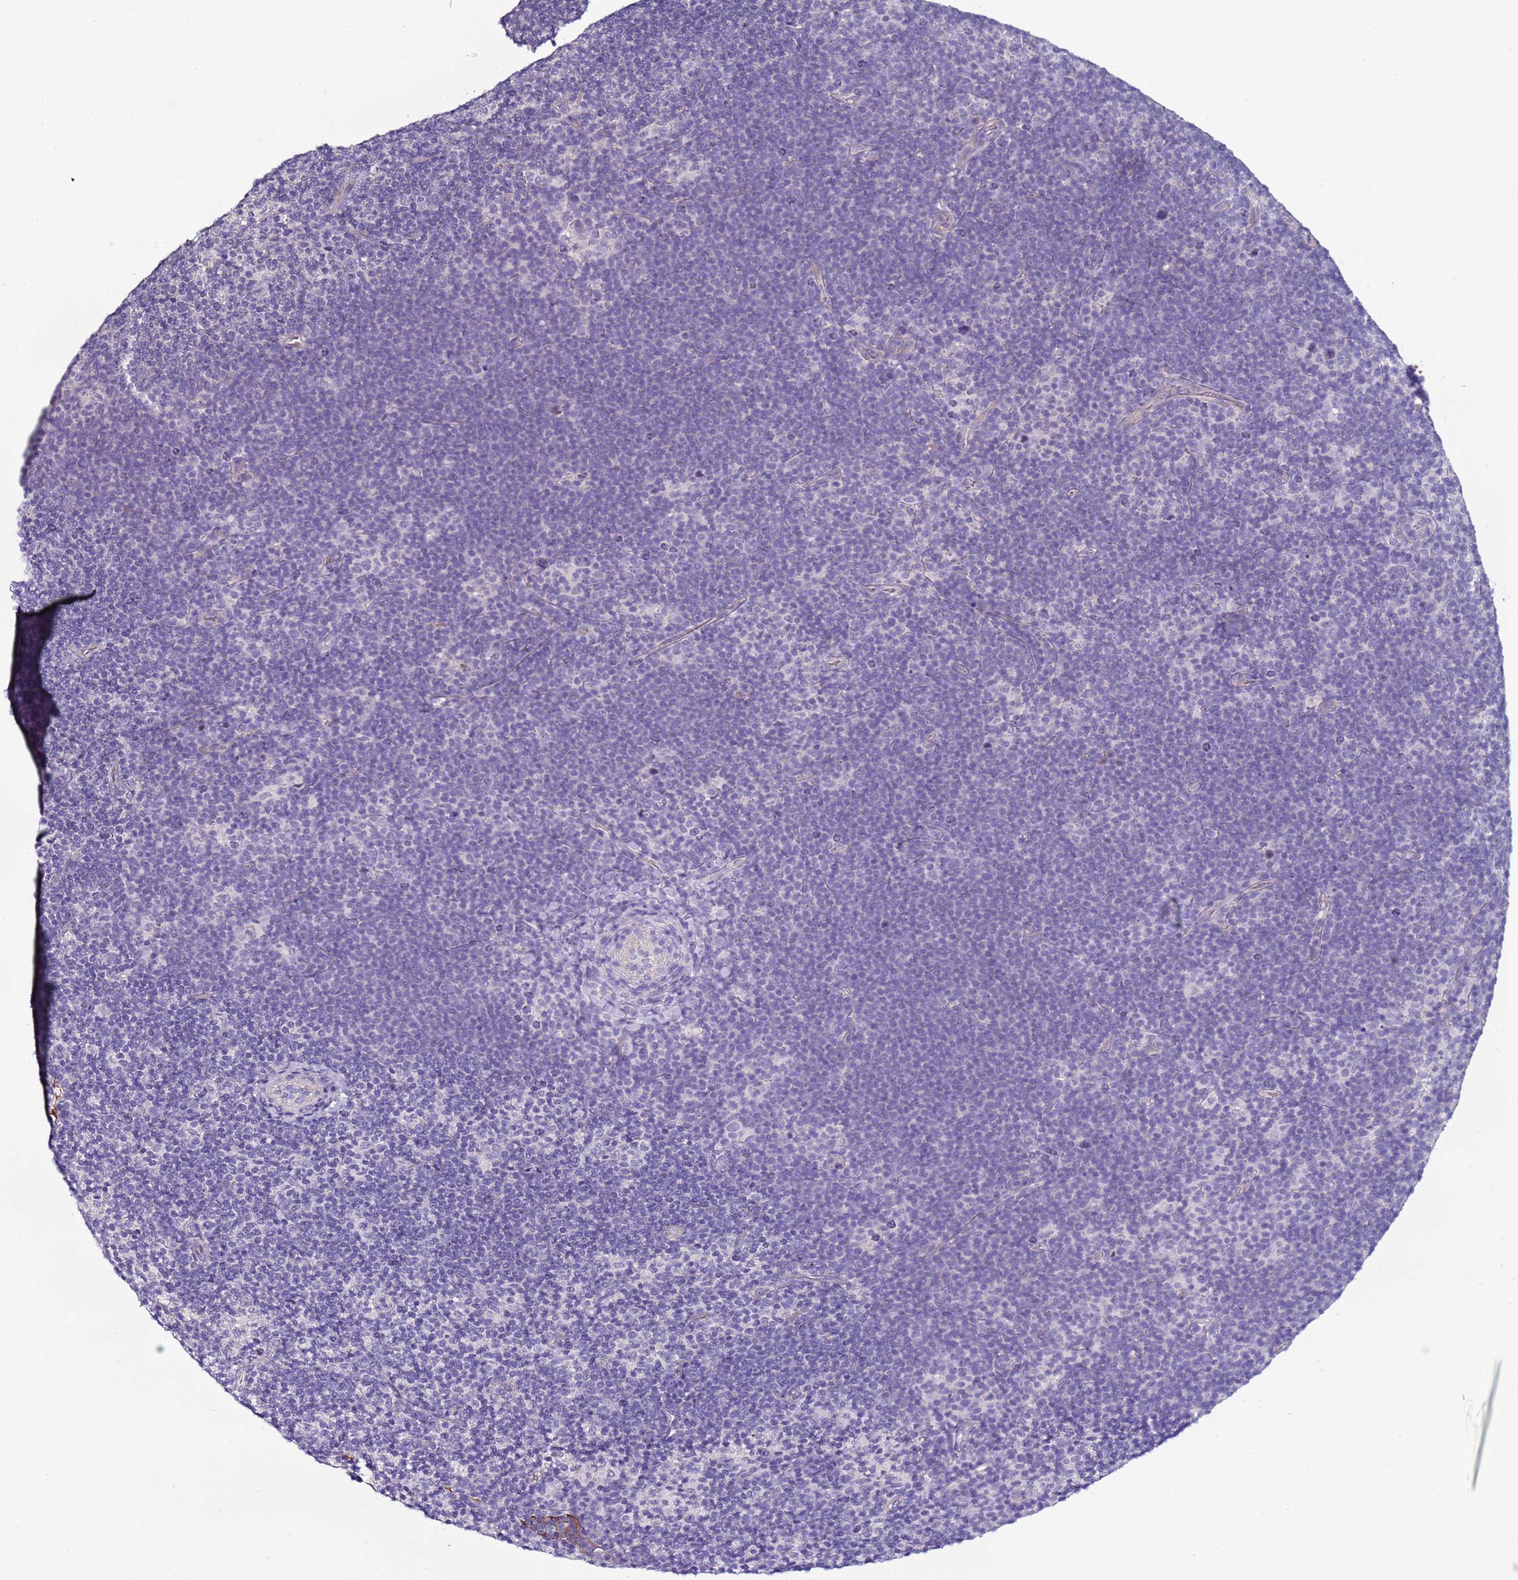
{"staining": {"intensity": "negative", "quantity": "none", "location": "none"}, "tissue": "lymphoma", "cell_type": "Tumor cells", "image_type": "cancer", "snomed": [{"axis": "morphology", "description": "Hodgkin's disease, NOS"}, {"axis": "topography", "description": "Lymph node"}], "caption": "The immunohistochemistry micrograph has no significant positivity in tumor cells of lymphoma tissue. (DAB immunohistochemistry visualized using brightfield microscopy, high magnification).", "gene": "TRIM51", "patient": {"sex": "female", "age": 57}}